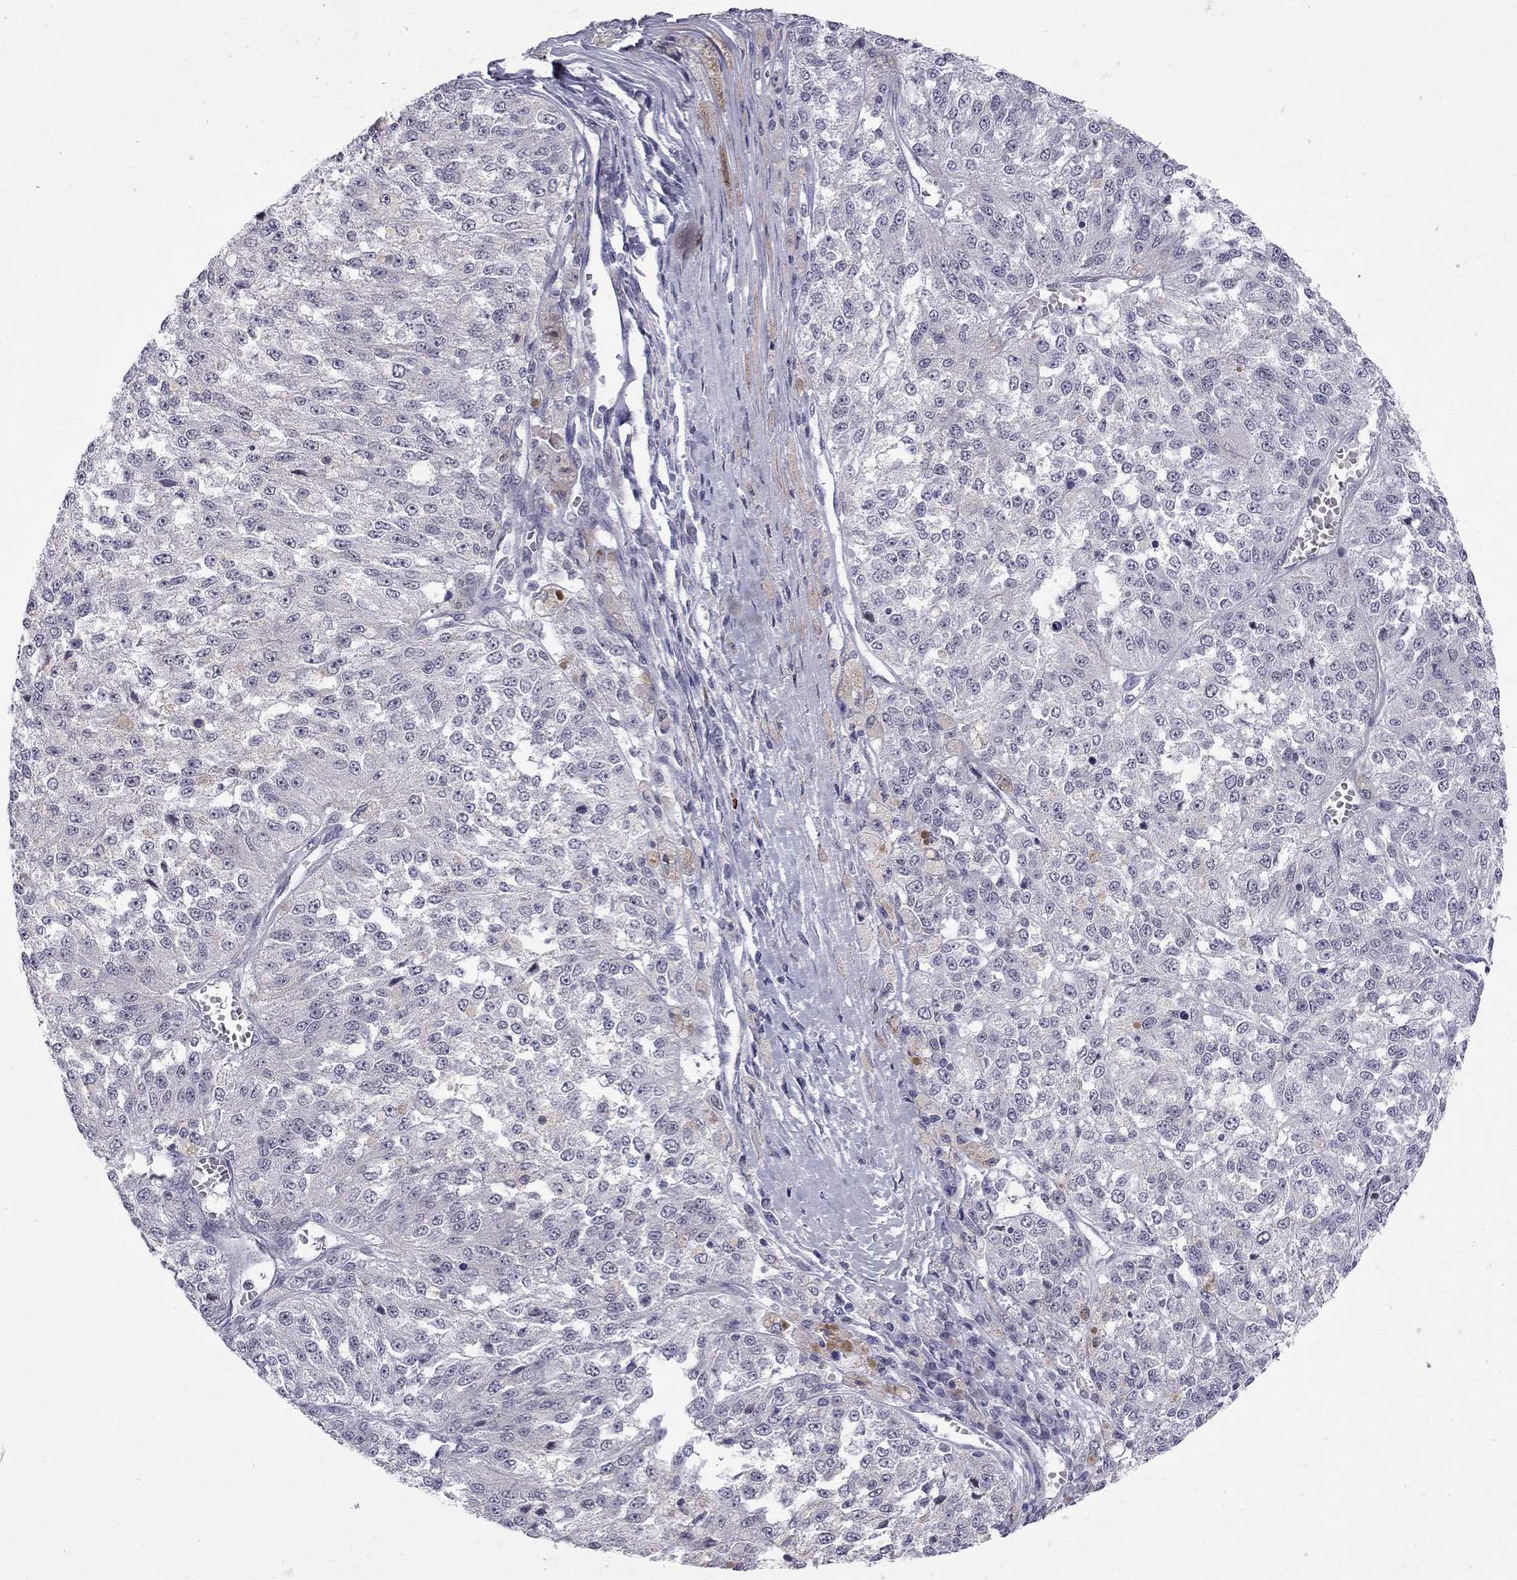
{"staining": {"intensity": "negative", "quantity": "none", "location": "none"}, "tissue": "melanoma", "cell_type": "Tumor cells", "image_type": "cancer", "snomed": [{"axis": "morphology", "description": "Malignant melanoma, Metastatic site"}, {"axis": "topography", "description": "Lymph node"}], "caption": "The immunohistochemistry micrograph has no significant staining in tumor cells of melanoma tissue.", "gene": "RTL9", "patient": {"sex": "female", "age": 64}}